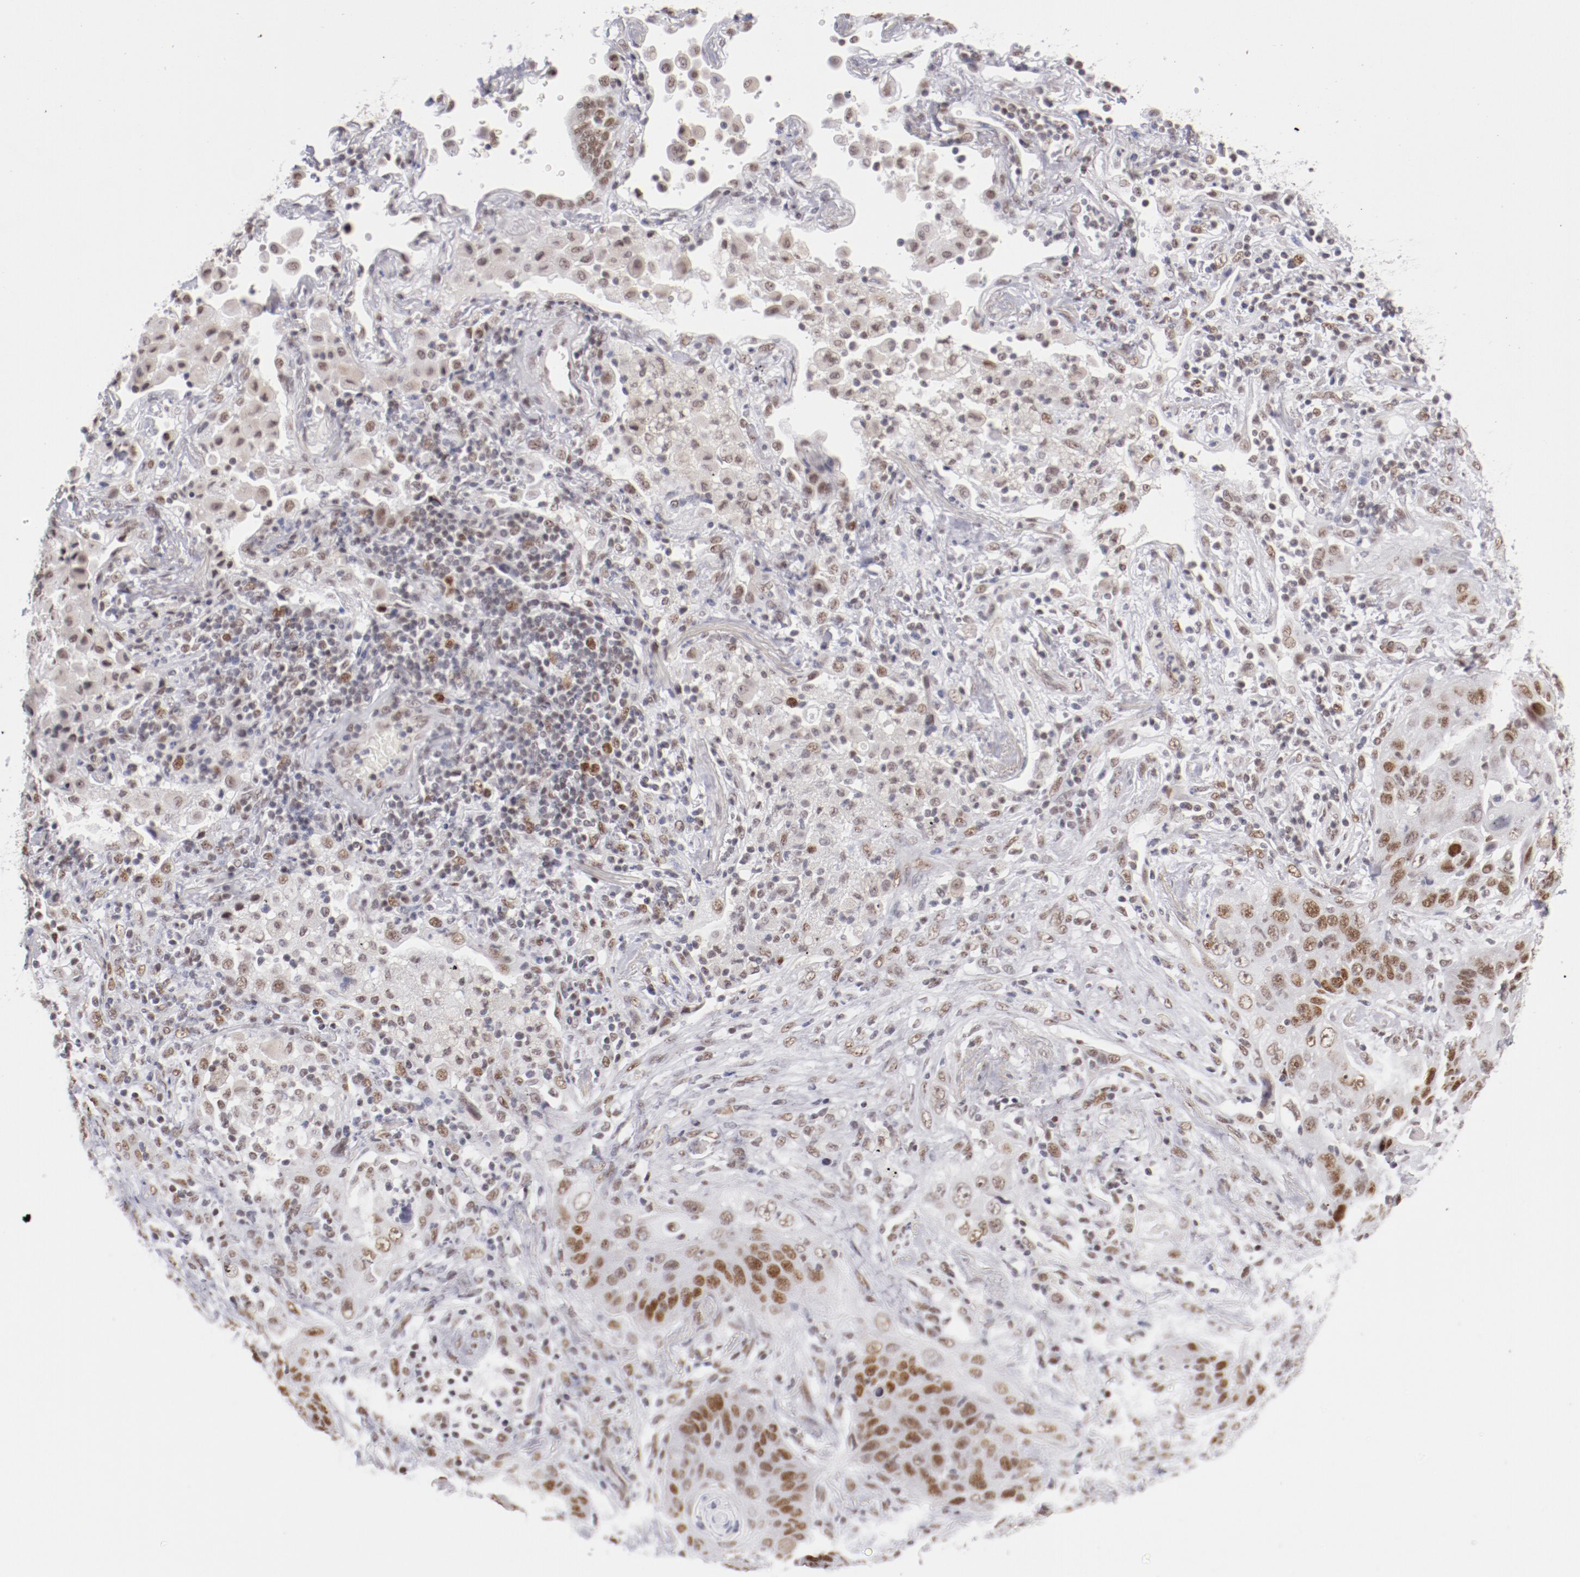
{"staining": {"intensity": "moderate", "quantity": ">75%", "location": "nuclear"}, "tissue": "lung cancer", "cell_type": "Tumor cells", "image_type": "cancer", "snomed": [{"axis": "morphology", "description": "Squamous cell carcinoma, NOS"}, {"axis": "topography", "description": "Lung"}], "caption": "A brown stain labels moderate nuclear staining of a protein in human lung squamous cell carcinoma tumor cells.", "gene": "TFAP4", "patient": {"sex": "female", "age": 67}}